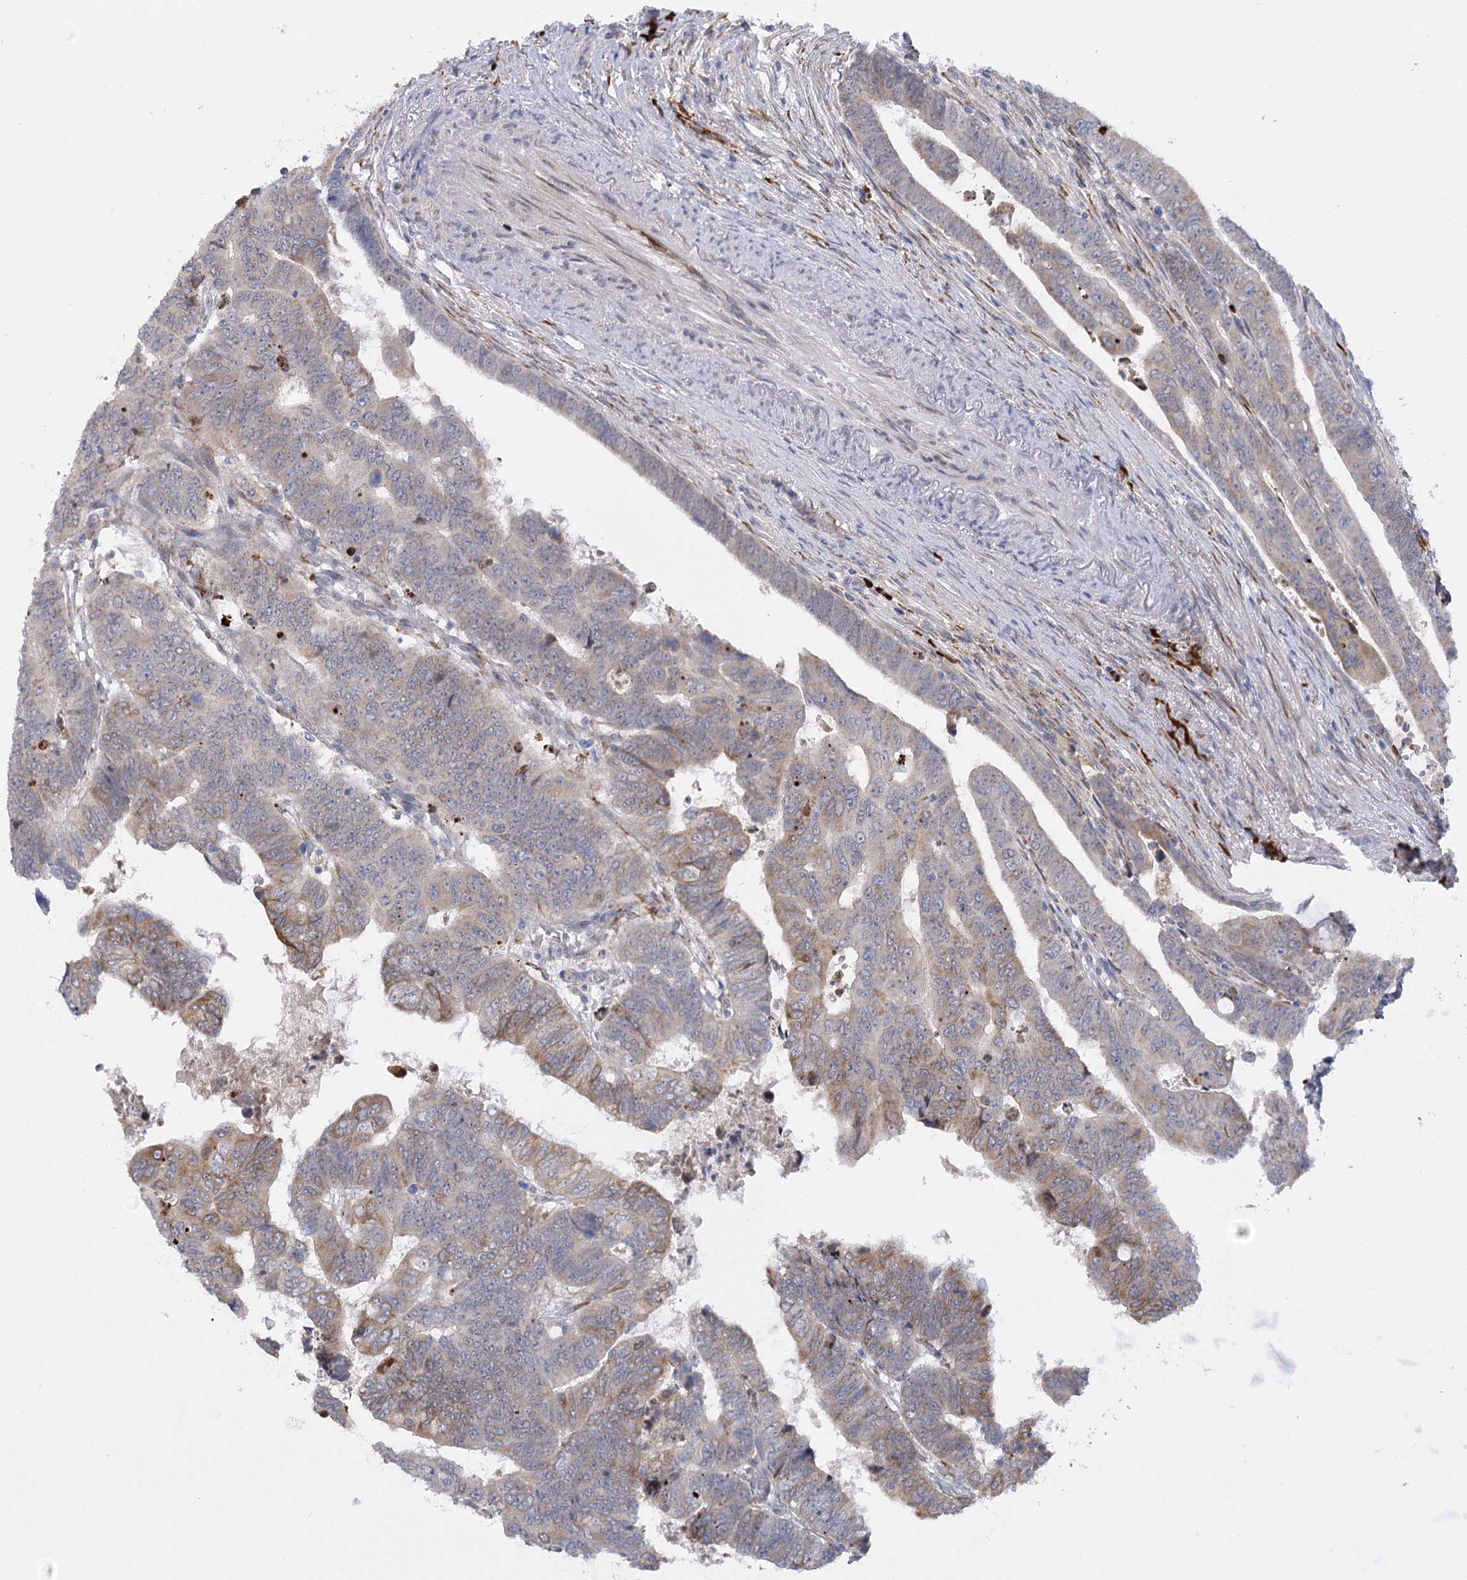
{"staining": {"intensity": "weak", "quantity": "<25%", "location": "cytoplasmic/membranous"}, "tissue": "colorectal cancer", "cell_type": "Tumor cells", "image_type": "cancer", "snomed": [{"axis": "morphology", "description": "Normal tissue, NOS"}, {"axis": "morphology", "description": "Adenocarcinoma, NOS"}, {"axis": "topography", "description": "Rectum"}], "caption": "Protein analysis of adenocarcinoma (colorectal) displays no significant staining in tumor cells.", "gene": "NCKAP5", "patient": {"sex": "female", "age": 65}}